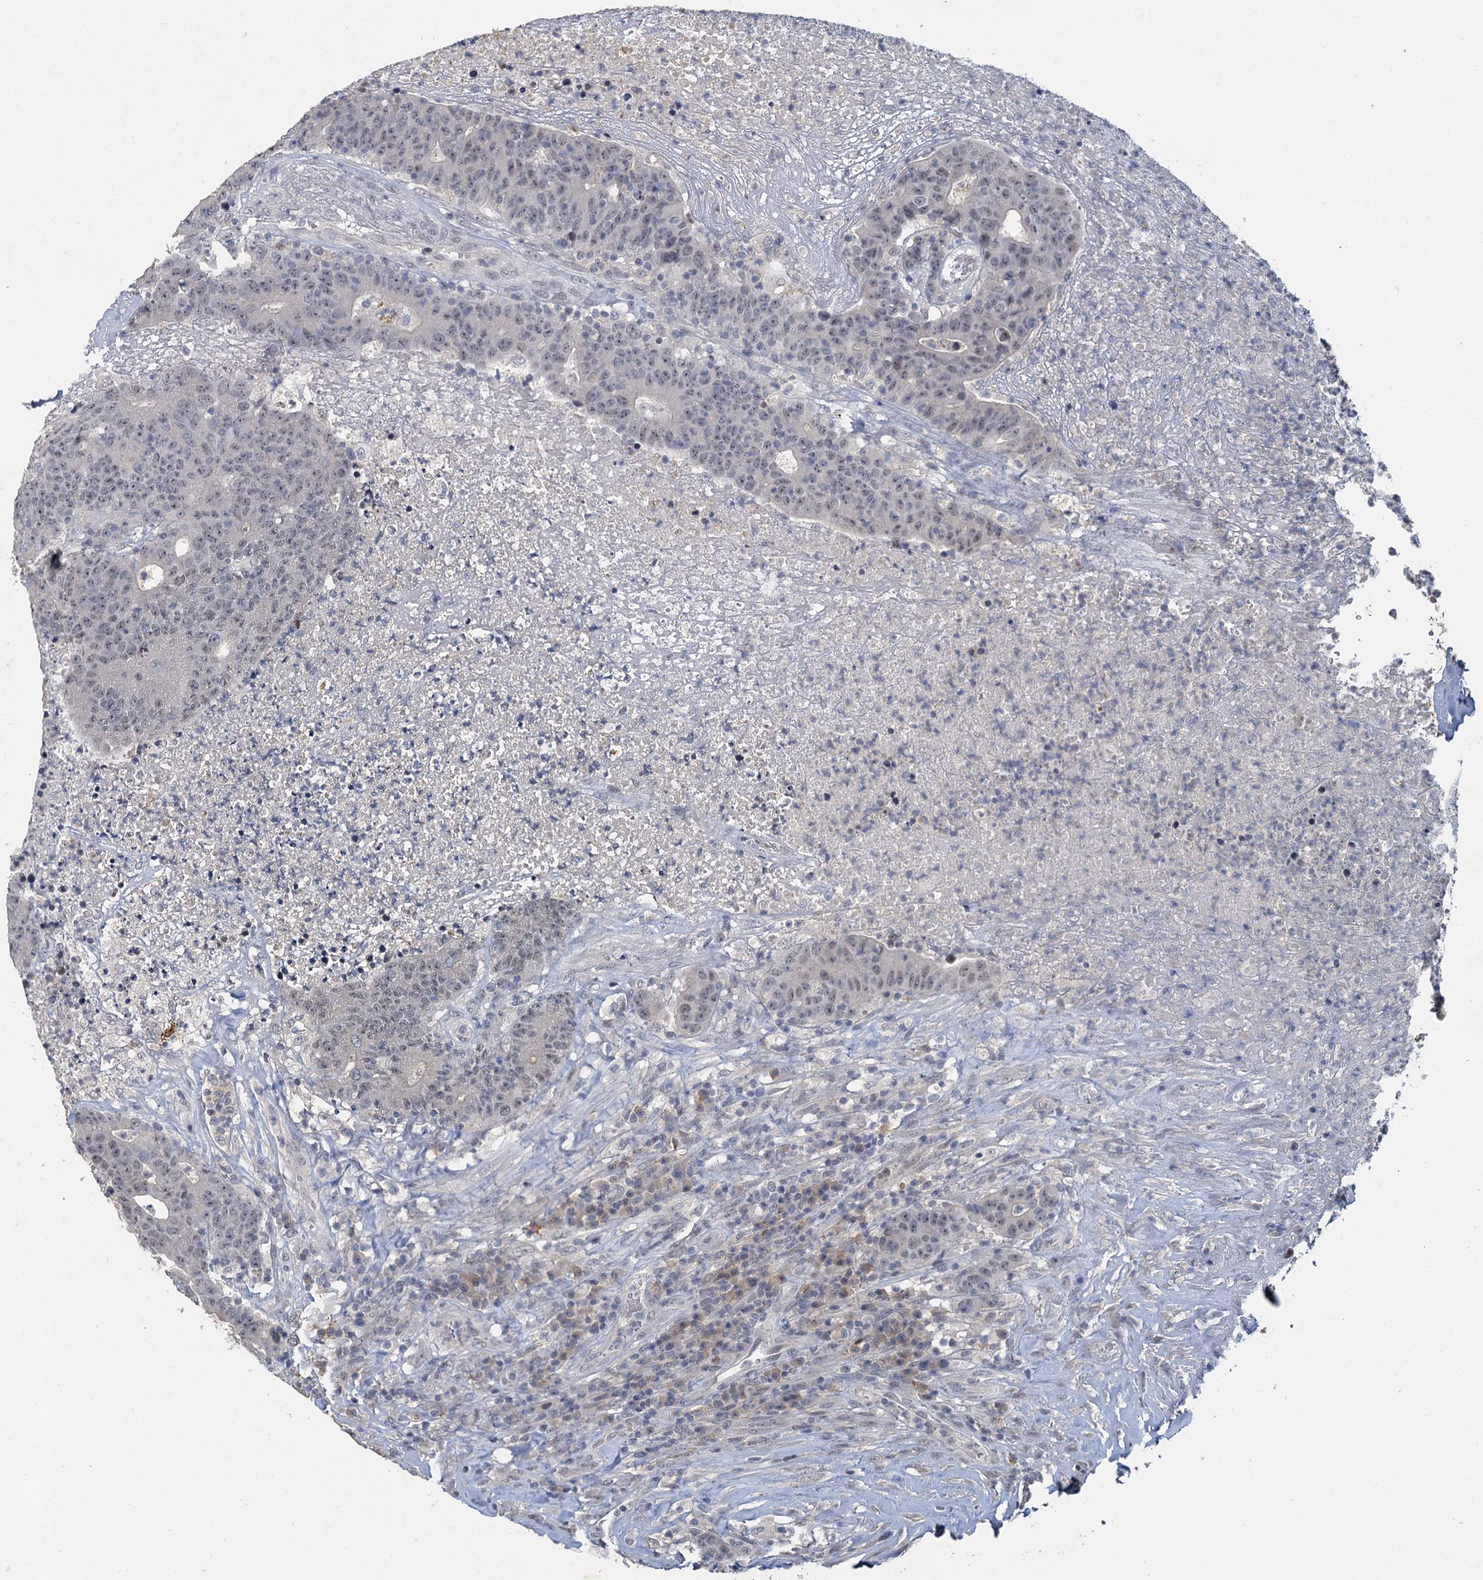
{"staining": {"intensity": "negative", "quantity": "none", "location": "none"}, "tissue": "colorectal cancer", "cell_type": "Tumor cells", "image_type": "cancer", "snomed": [{"axis": "morphology", "description": "Adenocarcinoma, NOS"}, {"axis": "topography", "description": "Colon"}], "caption": "Tumor cells show no significant protein positivity in colorectal adenocarcinoma. Brightfield microscopy of immunohistochemistry stained with DAB (3,3'-diaminobenzidine) (brown) and hematoxylin (blue), captured at high magnification.", "gene": "MUCL1", "patient": {"sex": "female", "age": 75}}